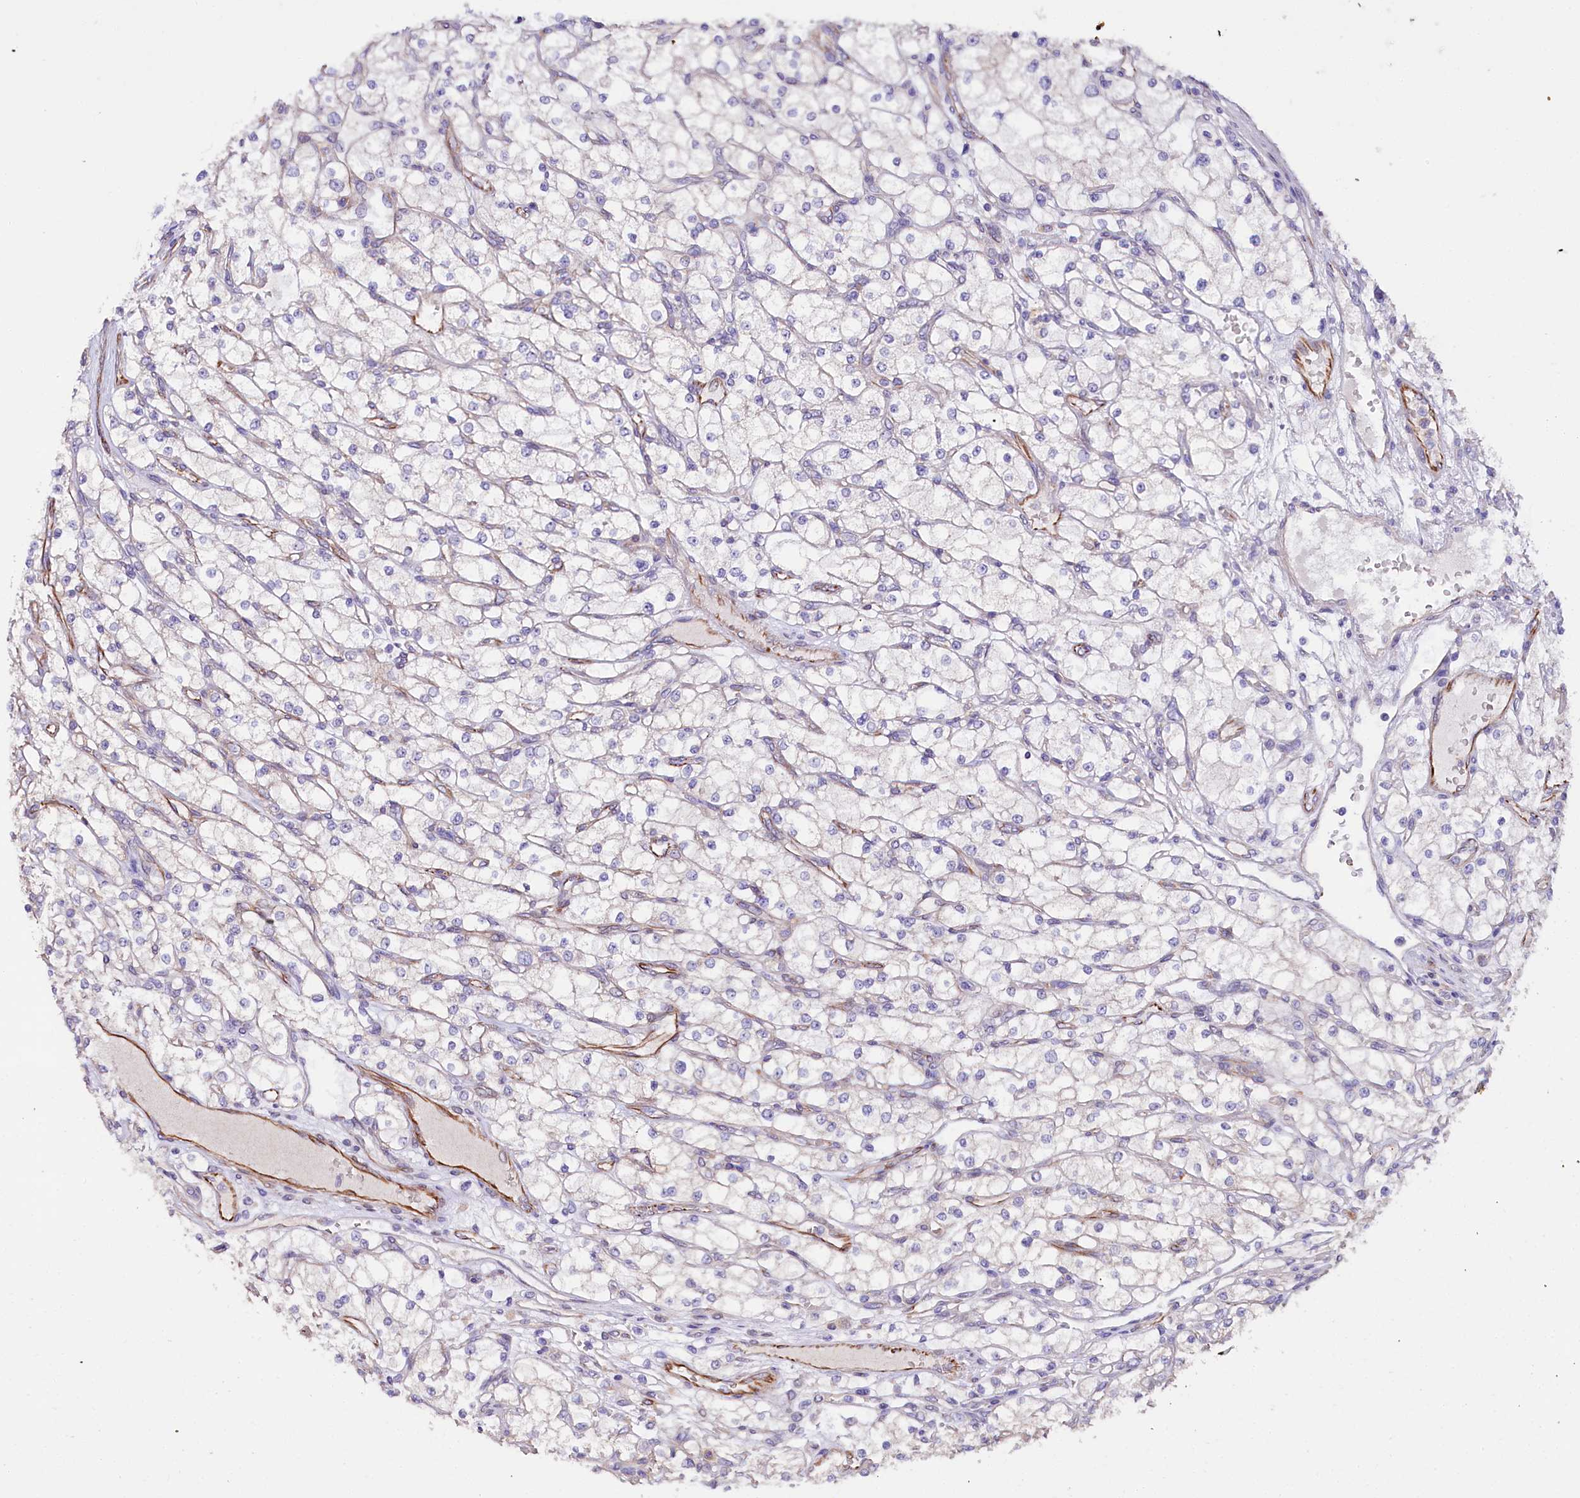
{"staining": {"intensity": "negative", "quantity": "none", "location": "none"}, "tissue": "renal cancer", "cell_type": "Tumor cells", "image_type": "cancer", "snomed": [{"axis": "morphology", "description": "Adenocarcinoma, NOS"}, {"axis": "topography", "description": "Kidney"}], "caption": "Photomicrograph shows no significant protein staining in tumor cells of adenocarcinoma (renal).", "gene": "TTC12", "patient": {"sex": "male", "age": 80}}